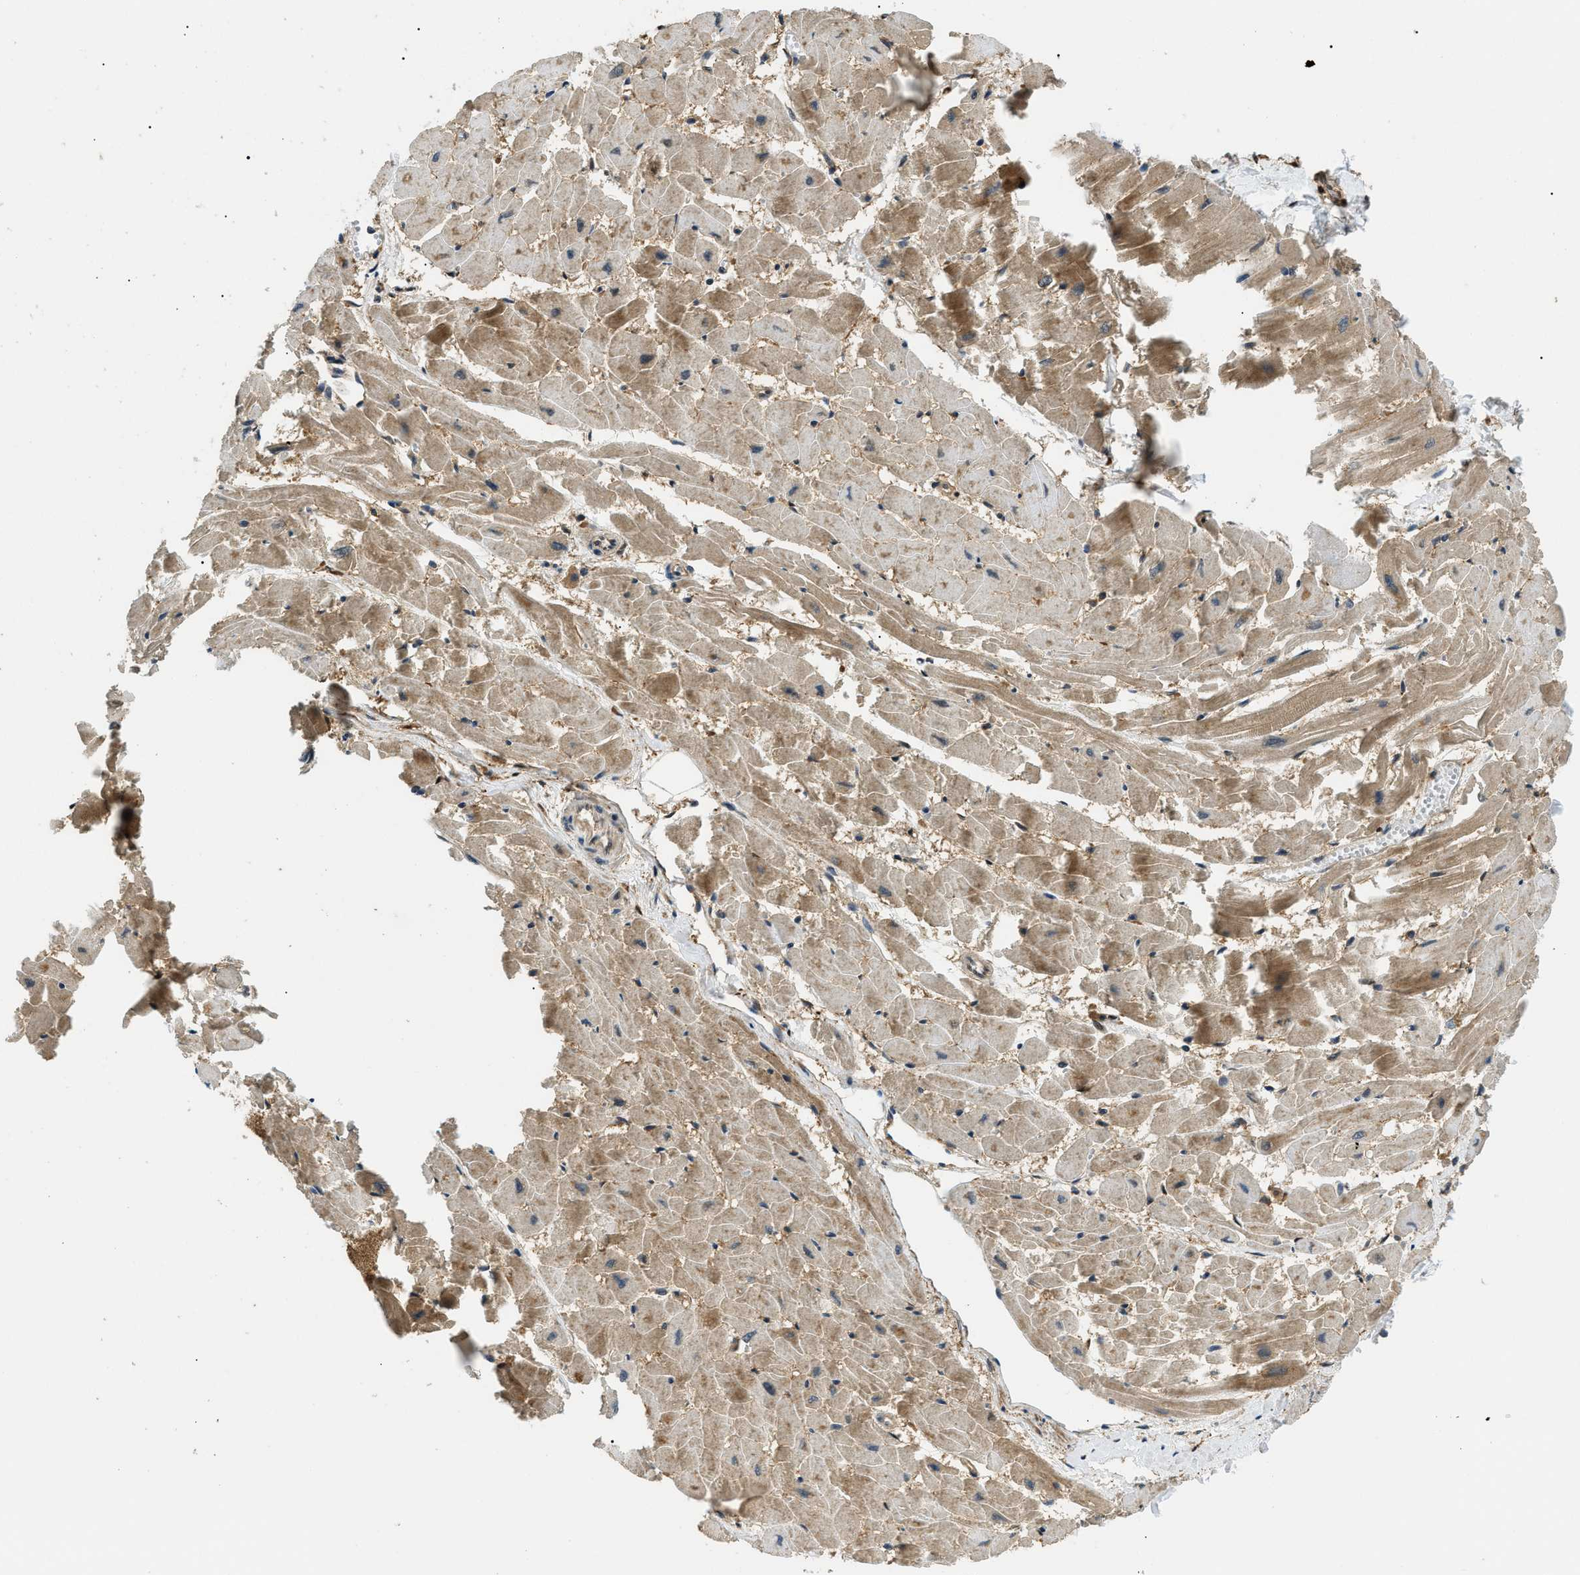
{"staining": {"intensity": "moderate", "quantity": ">75%", "location": "cytoplasmic/membranous"}, "tissue": "heart muscle", "cell_type": "Cardiomyocytes", "image_type": "normal", "snomed": [{"axis": "morphology", "description": "Normal tissue, NOS"}, {"axis": "topography", "description": "Heart"}], "caption": "A high-resolution photomicrograph shows immunohistochemistry (IHC) staining of unremarkable heart muscle, which displays moderate cytoplasmic/membranous positivity in about >75% of cardiomyocytes.", "gene": "ATP6AP1", "patient": {"sex": "female", "age": 19}}